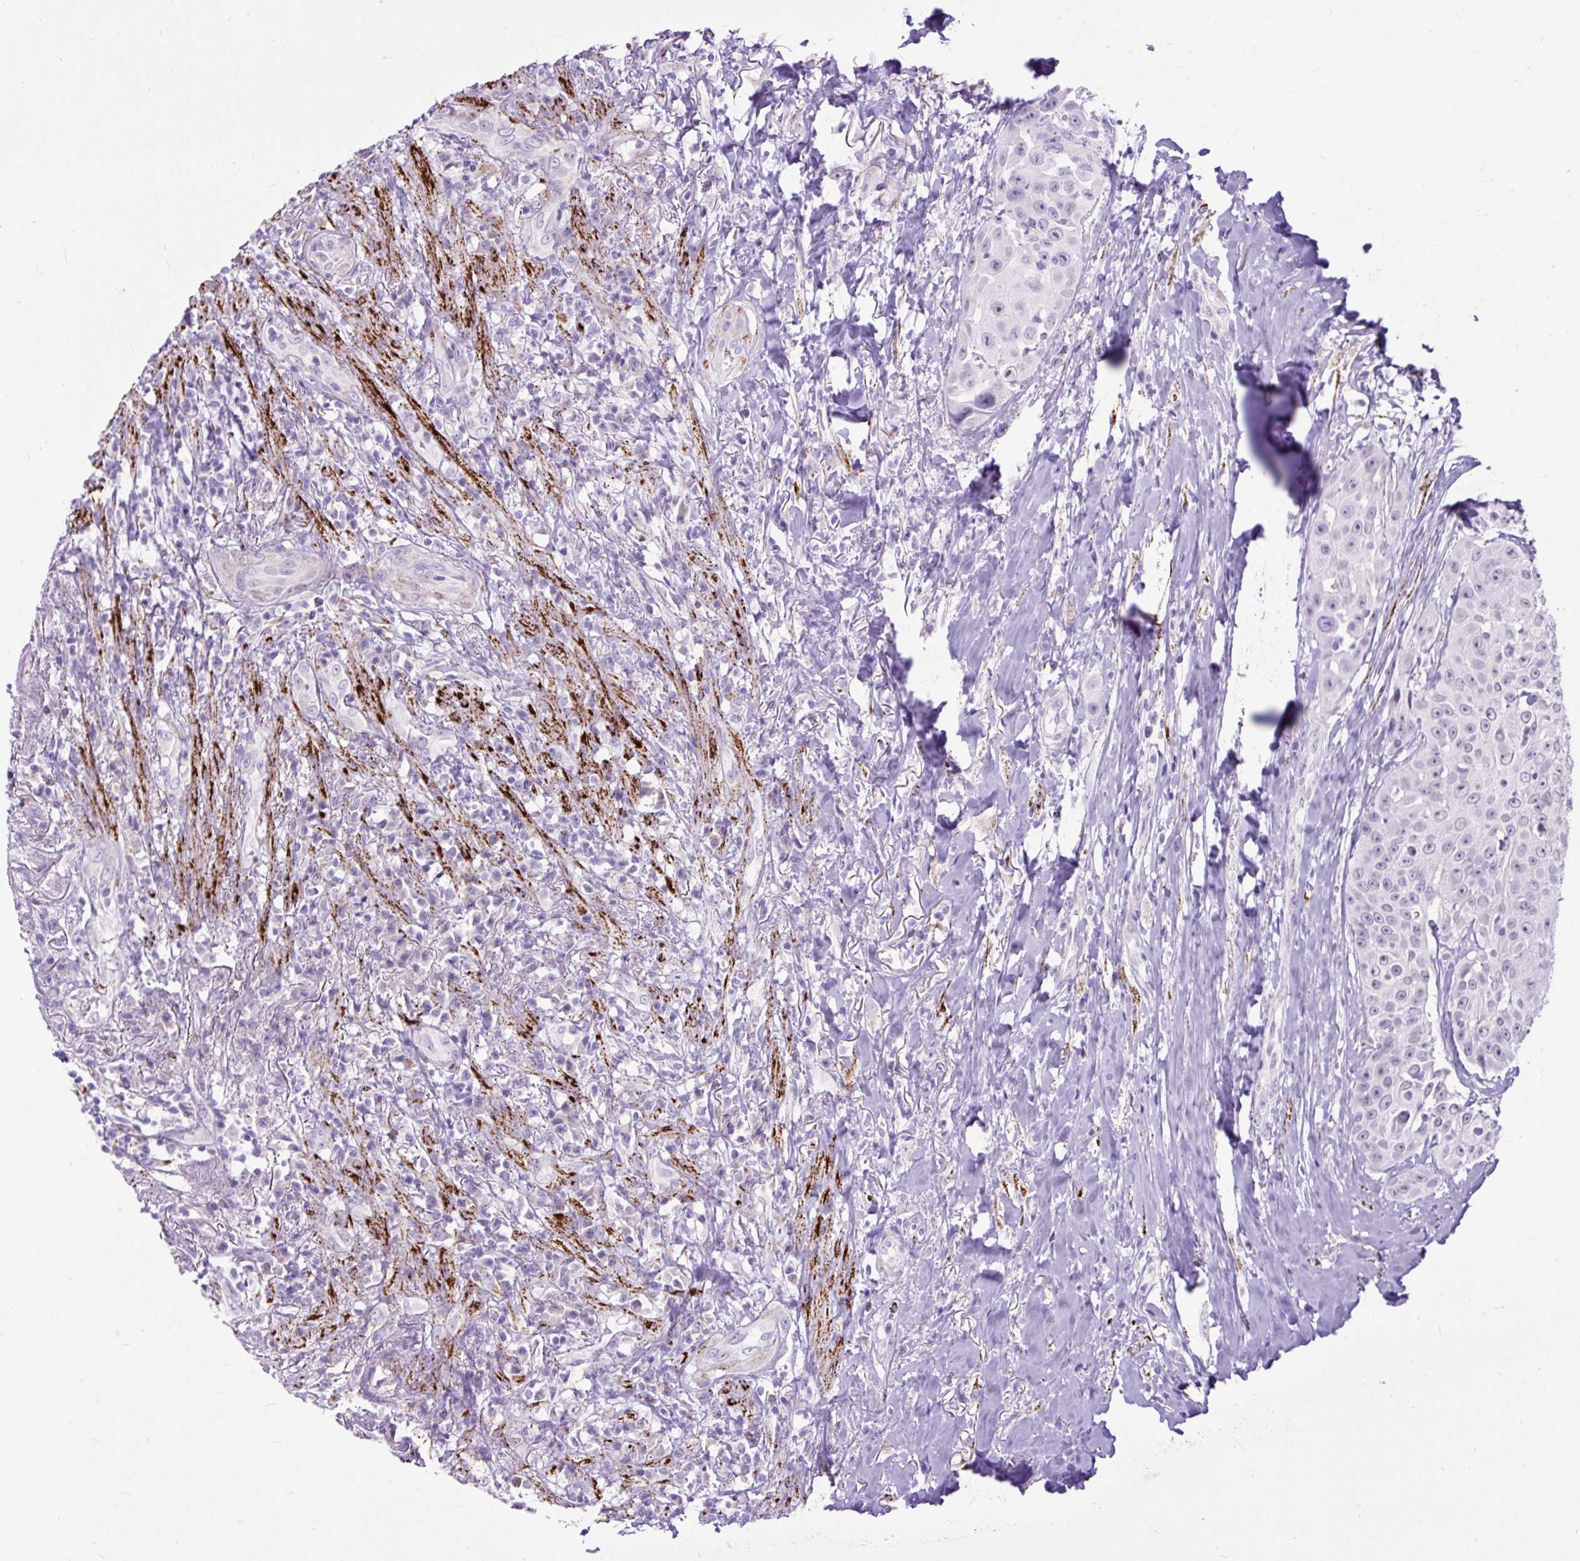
{"staining": {"intensity": "negative", "quantity": "none", "location": "none"}, "tissue": "head and neck cancer", "cell_type": "Tumor cells", "image_type": "cancer", "snomed": [{"axis": "morphology", "description": "Squamous cell carcinoma, NOS"}, {"axis": "topography", "description": "Head-Neck"}], "caption": "DAB immunohistochemical staining of human head and neck cancer shows no significant positivity in tumor cells.", "gene": "ZNF256", "patient": {"sex": "male", "age": 83}}